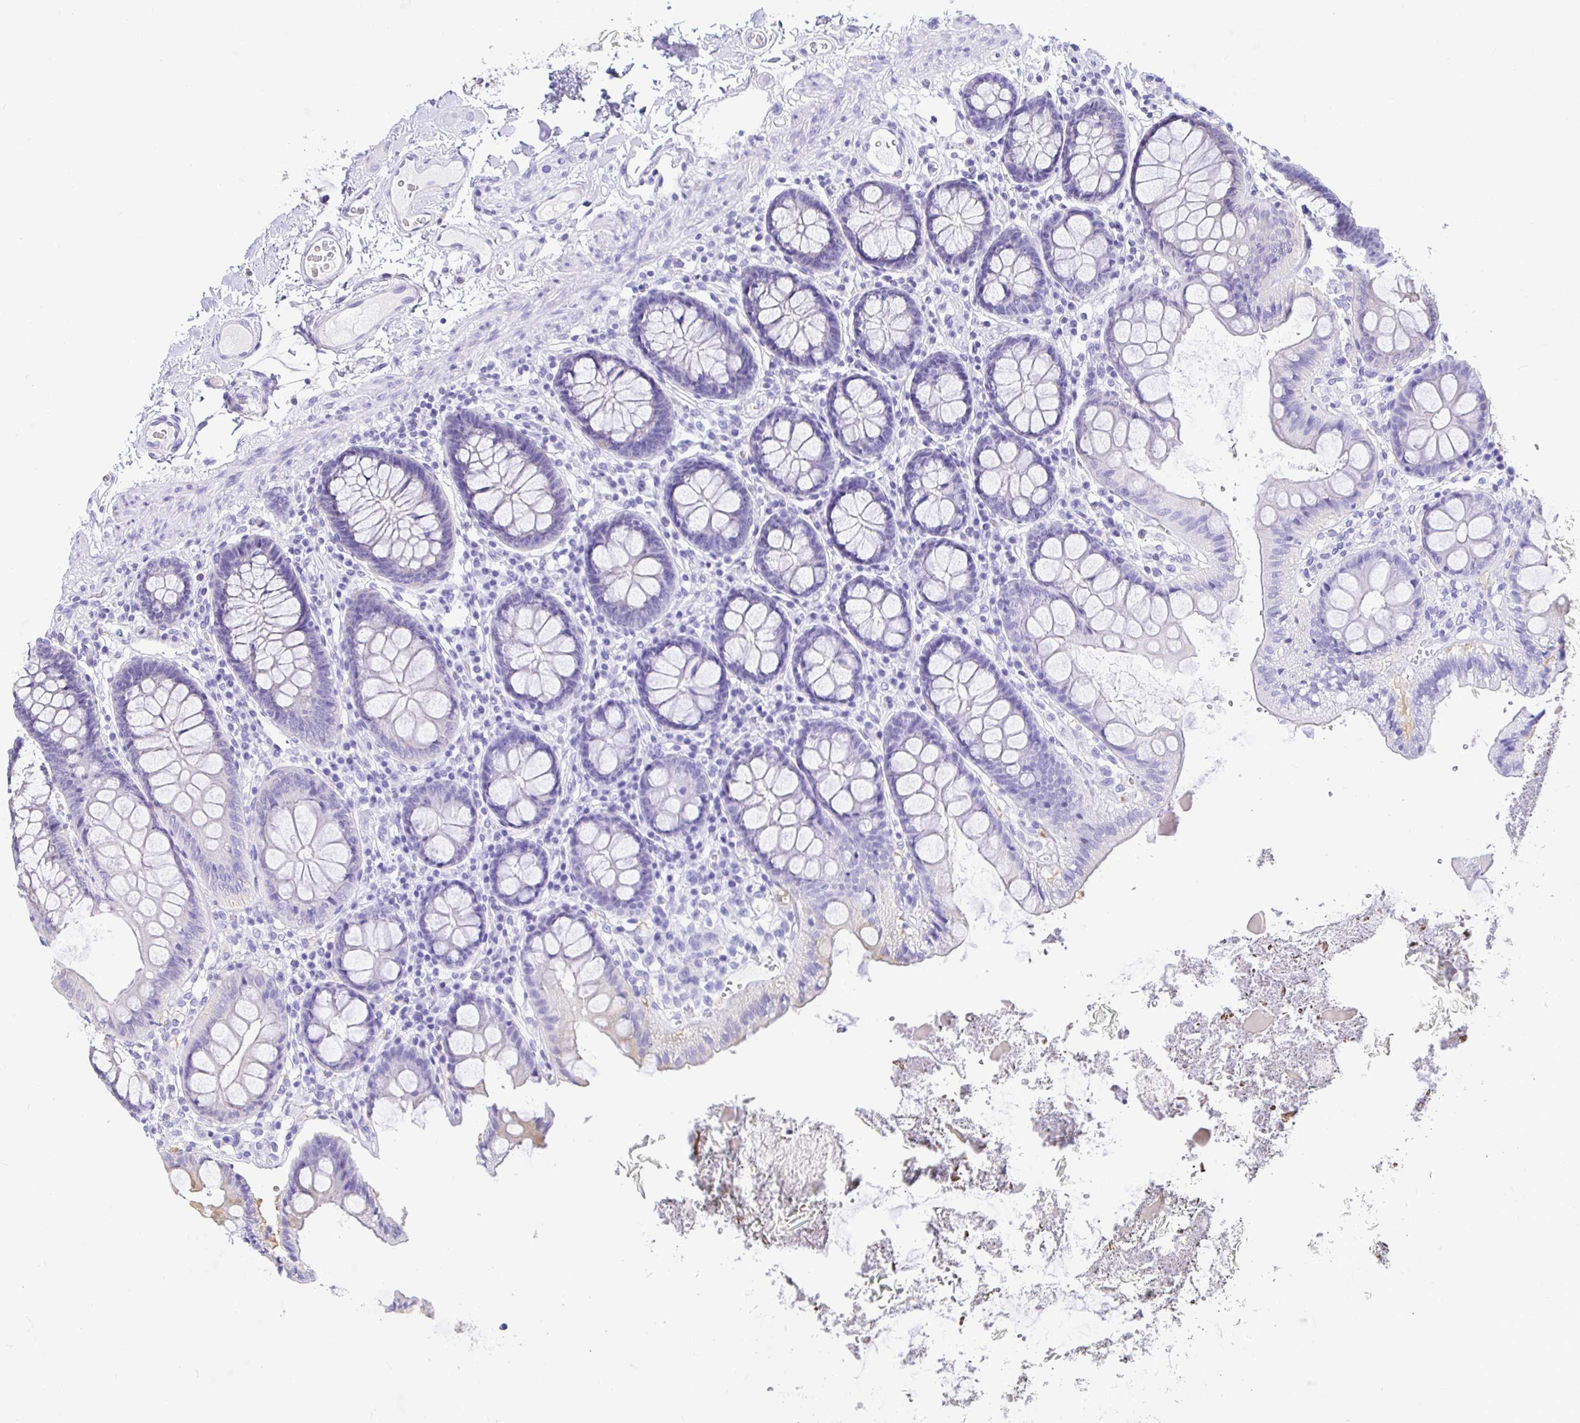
{"staining": {"intensity": "negative", "quantity": "none", "location": "none"}, "tissue": "colon", "cell_type": "Endothelial cells", "image_type": "normal", "snomed": [{"axis": "morphology", "description": "Normal tissue, NOS"}, {"axis": "topography", "description": "Colon"}], "caption": "Colon stained for a protein using immunohistochemistry (IHC) demonstrates no staining endothelial cells.", "gene": "EZHIP", "patient": {"sex": "male", "age": 84}}